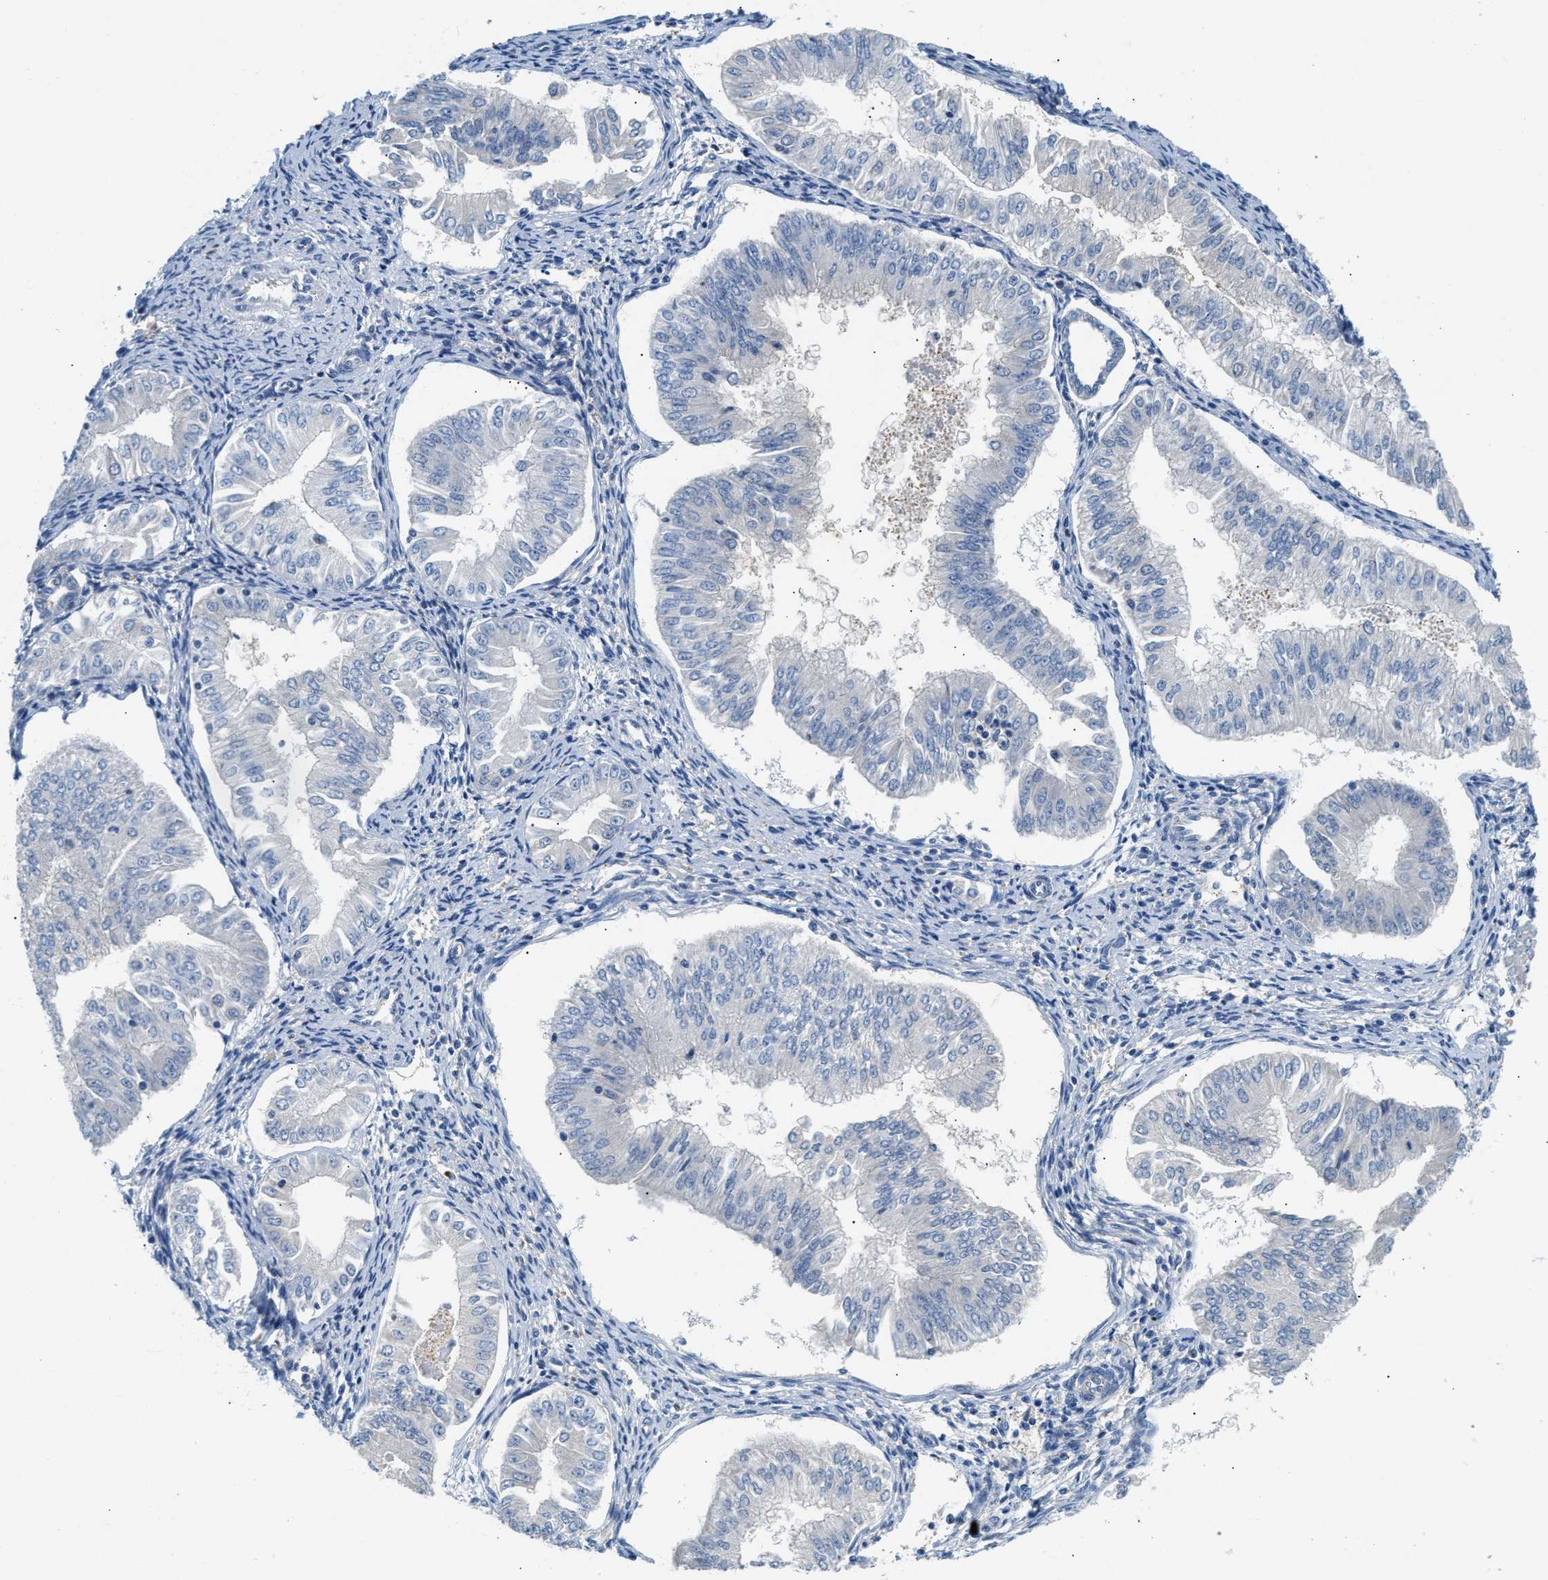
{"staining": {"intensity": "negative", "quantity": "none", "location": "none"}, "tissue": "endometrial cancer", "cell_type": "Tumor cells", "image_type": "cancer", "snomed": [{"axis": "morphology", "description": "Normal tissue, NOS"}, {"axis": "morphology", "description": "Adenocarcinoma, NOS"}, {"axis": "topography", "description": "Endometrium"}], "caption": "Endometrial cancer stained for a protein using immunohistochemistry displays no positivity tumor cells.", "gene": "NSUN7", "patient": {"sex": "female", "age": 53}}